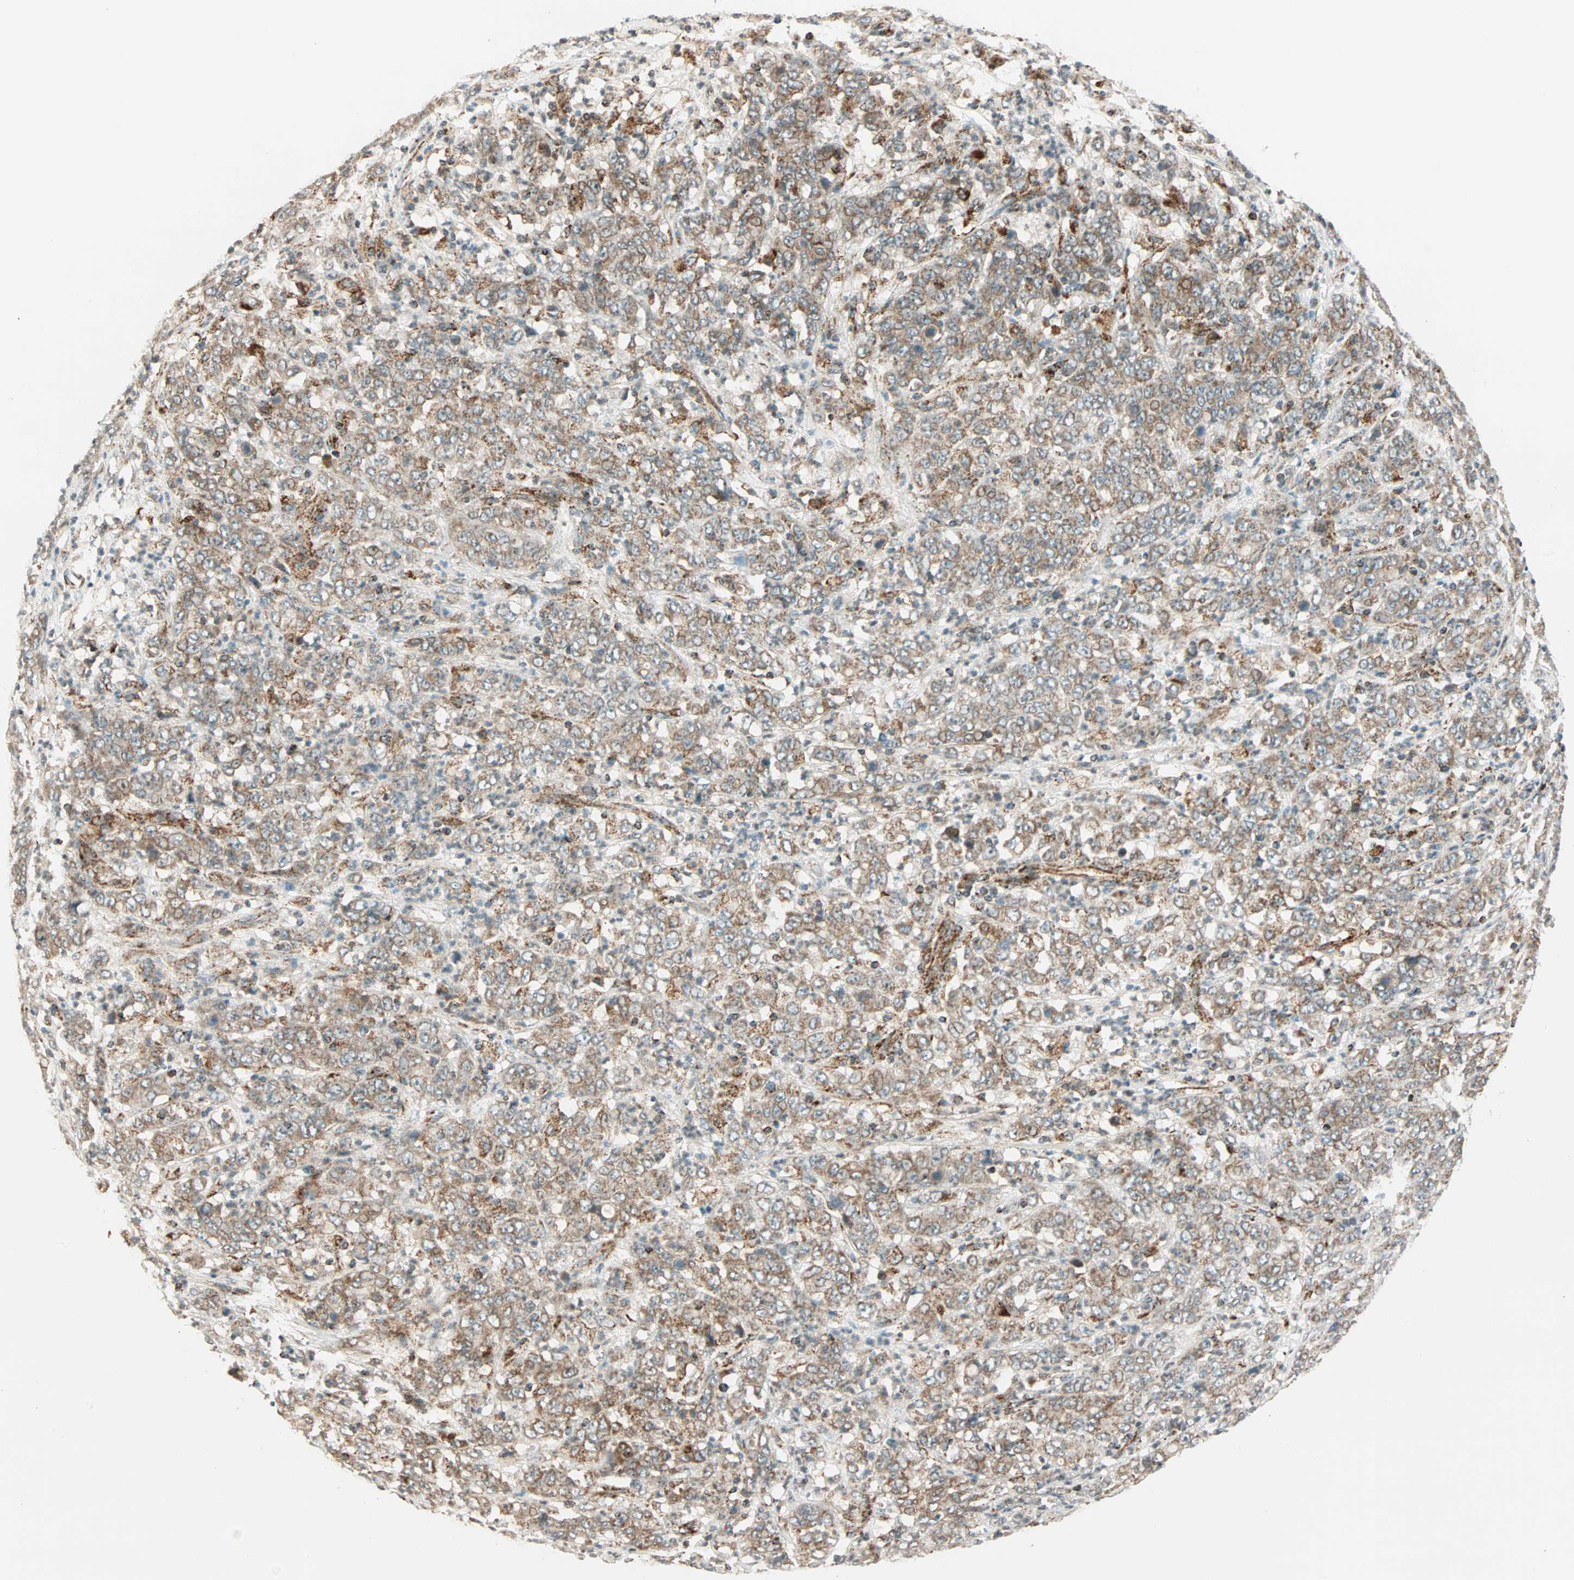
{"staining": {"intensity": "moderate", "quantity": ">75%", "location": "cytoplasmic/membranous"}, "tissue": "stomach cancer", "cell_type": "Tumor cells", "image_type": "cancer", "snomed": [{"axis": "morphology", "description": "Adenocarcinoma, NOS"}, {"axis": "topography", "description": "Stomach, lower"}], "caption": "Protein expression analysis of stomach cancer exhibits moderate cytoplasmic/membranous expression in approximately >75% of tumor cells.", "gene": "SPRY4", "patient": {"sex": "female", "age": 71}}